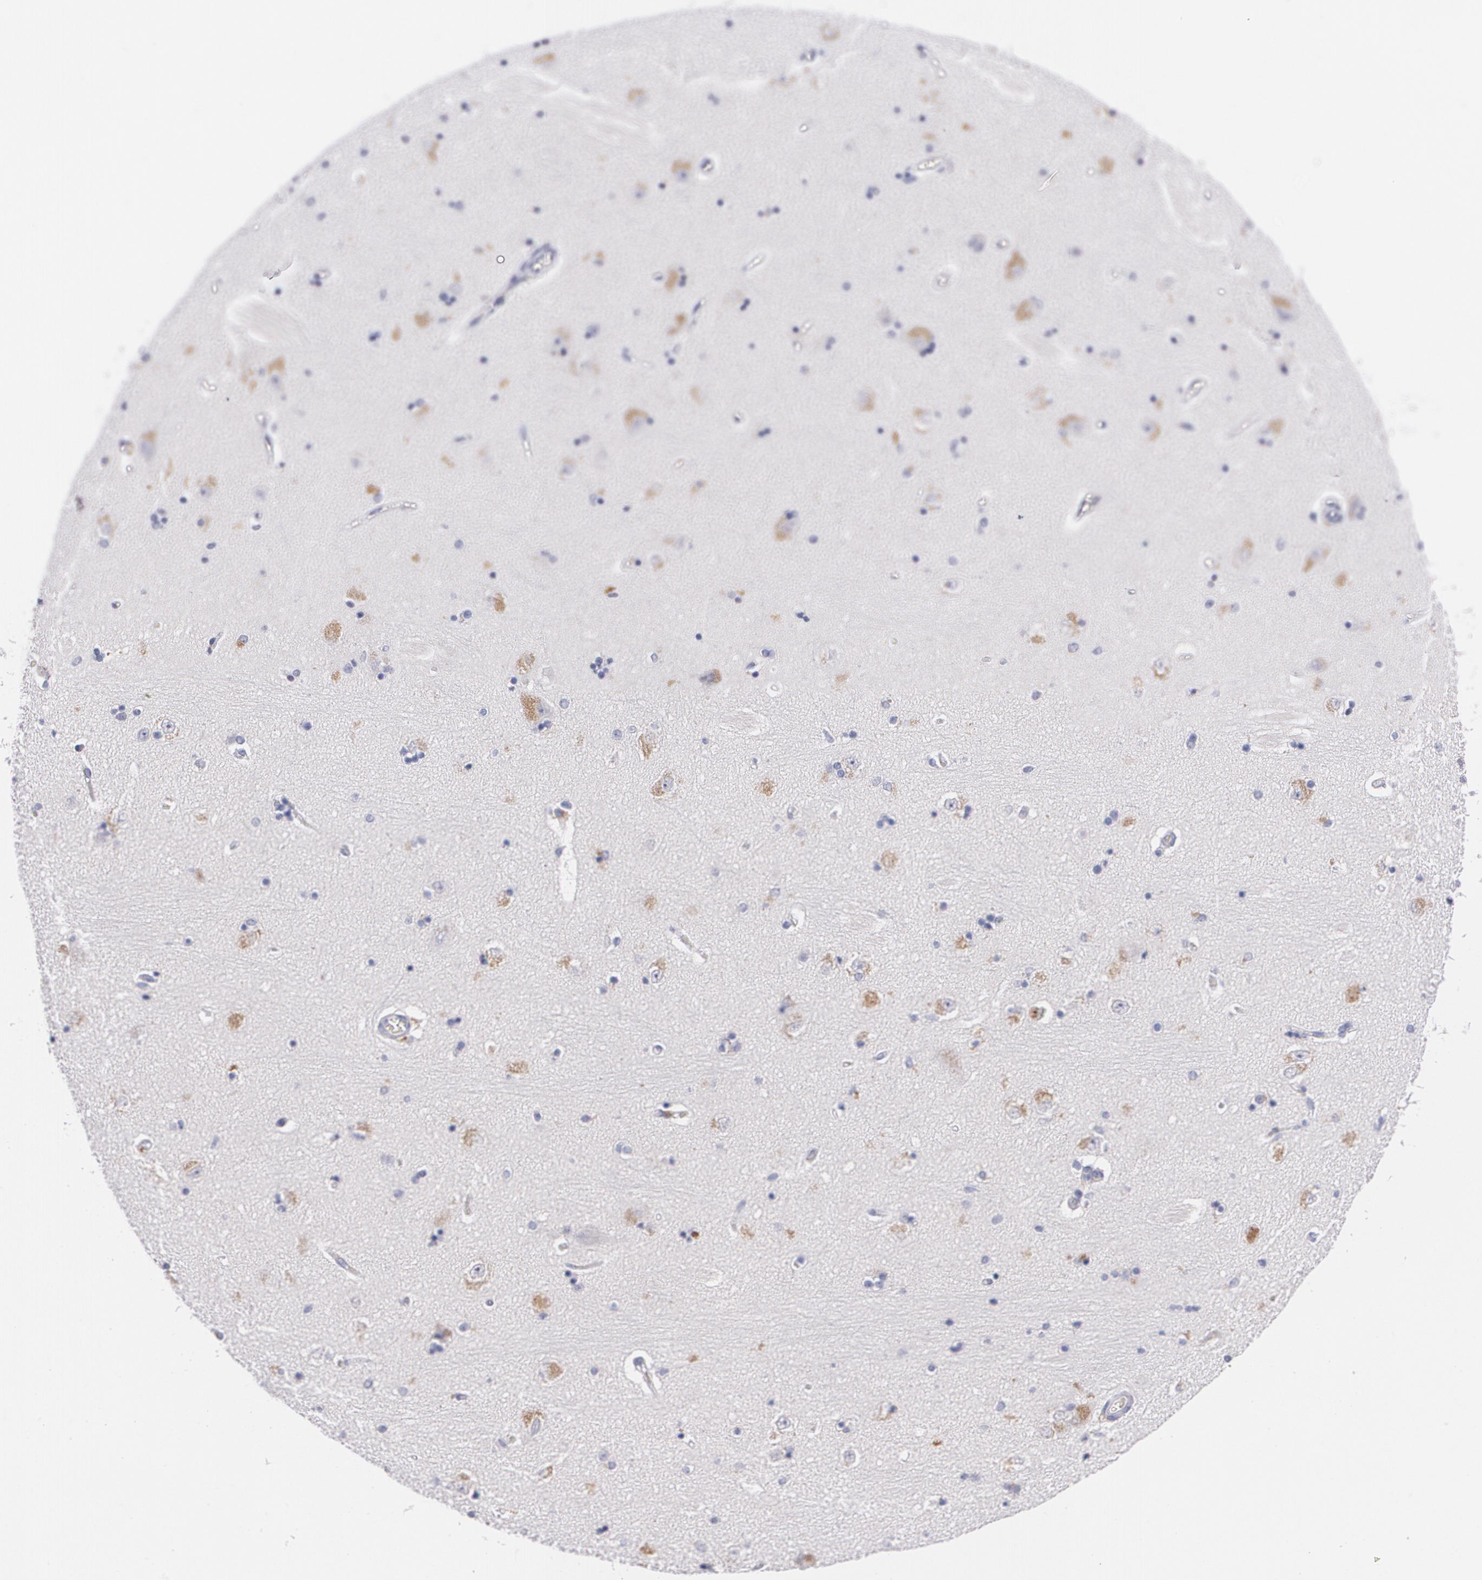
{"staining": {"intensity": "negative", "quantity": "none", "location": "none"}, "tissue": "hippocampus", "cell_type": "Glial cells", "image_type": "normal", "snomed": [{"axis": "morphology", "description": "Normal tissue, NOS"}, {"axis": "topography", "description": "Hippocampus"}], "caption": "Benign hippocampus was stained to show a protein in brown. There is no significant staining in glial cells.", "gene": "HMMR", "patient": {"sex": "female", "age": 54}}